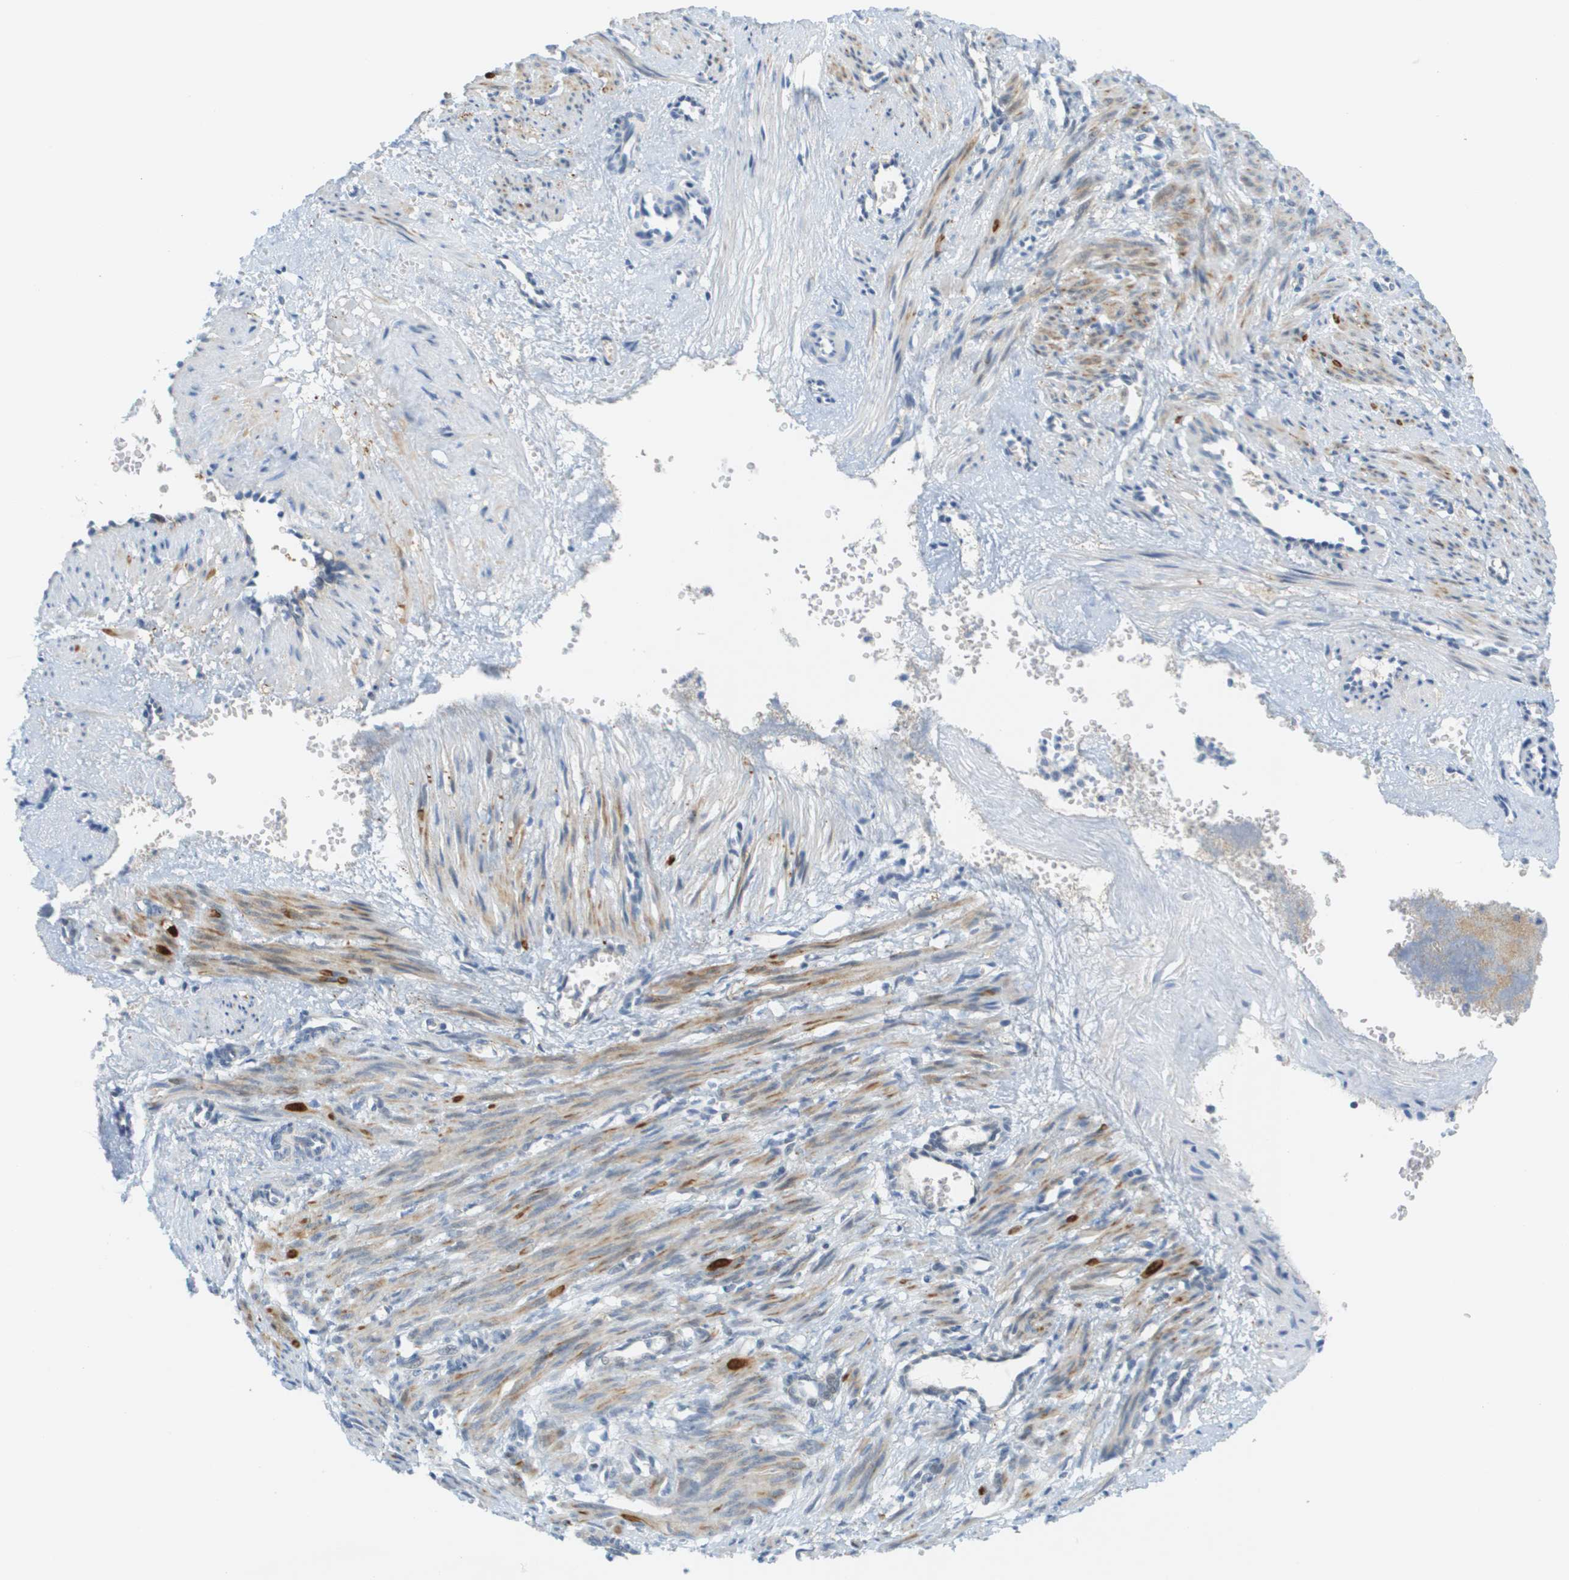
{"staining": {"intensity": "weak", "quantity": "25%-75%", "location": "cytoplasmic/membranous"}, "tissue": "smooth muscle", "cell_type": "Smooth muscle cells", "image_type": "normal", "snomed": [{"axis": "morphology", "description": "Normal tissue, NOS"}, {"axis": "topography", "description": "Endometrium"}], "caption": "Immunohistochemical staining of benign smooth muscle demonstrates 25%-75% levels of weak cytoplasmic/membranous protein positivity in approximately 25%-75% of smooth muscle cells. Using DAB (brown) and hematoxylin (blue) stains, captured at high magnification using brightfield microscopy.", "gene": "CUL9", "patient": {"sex": "female", "age": 33}}